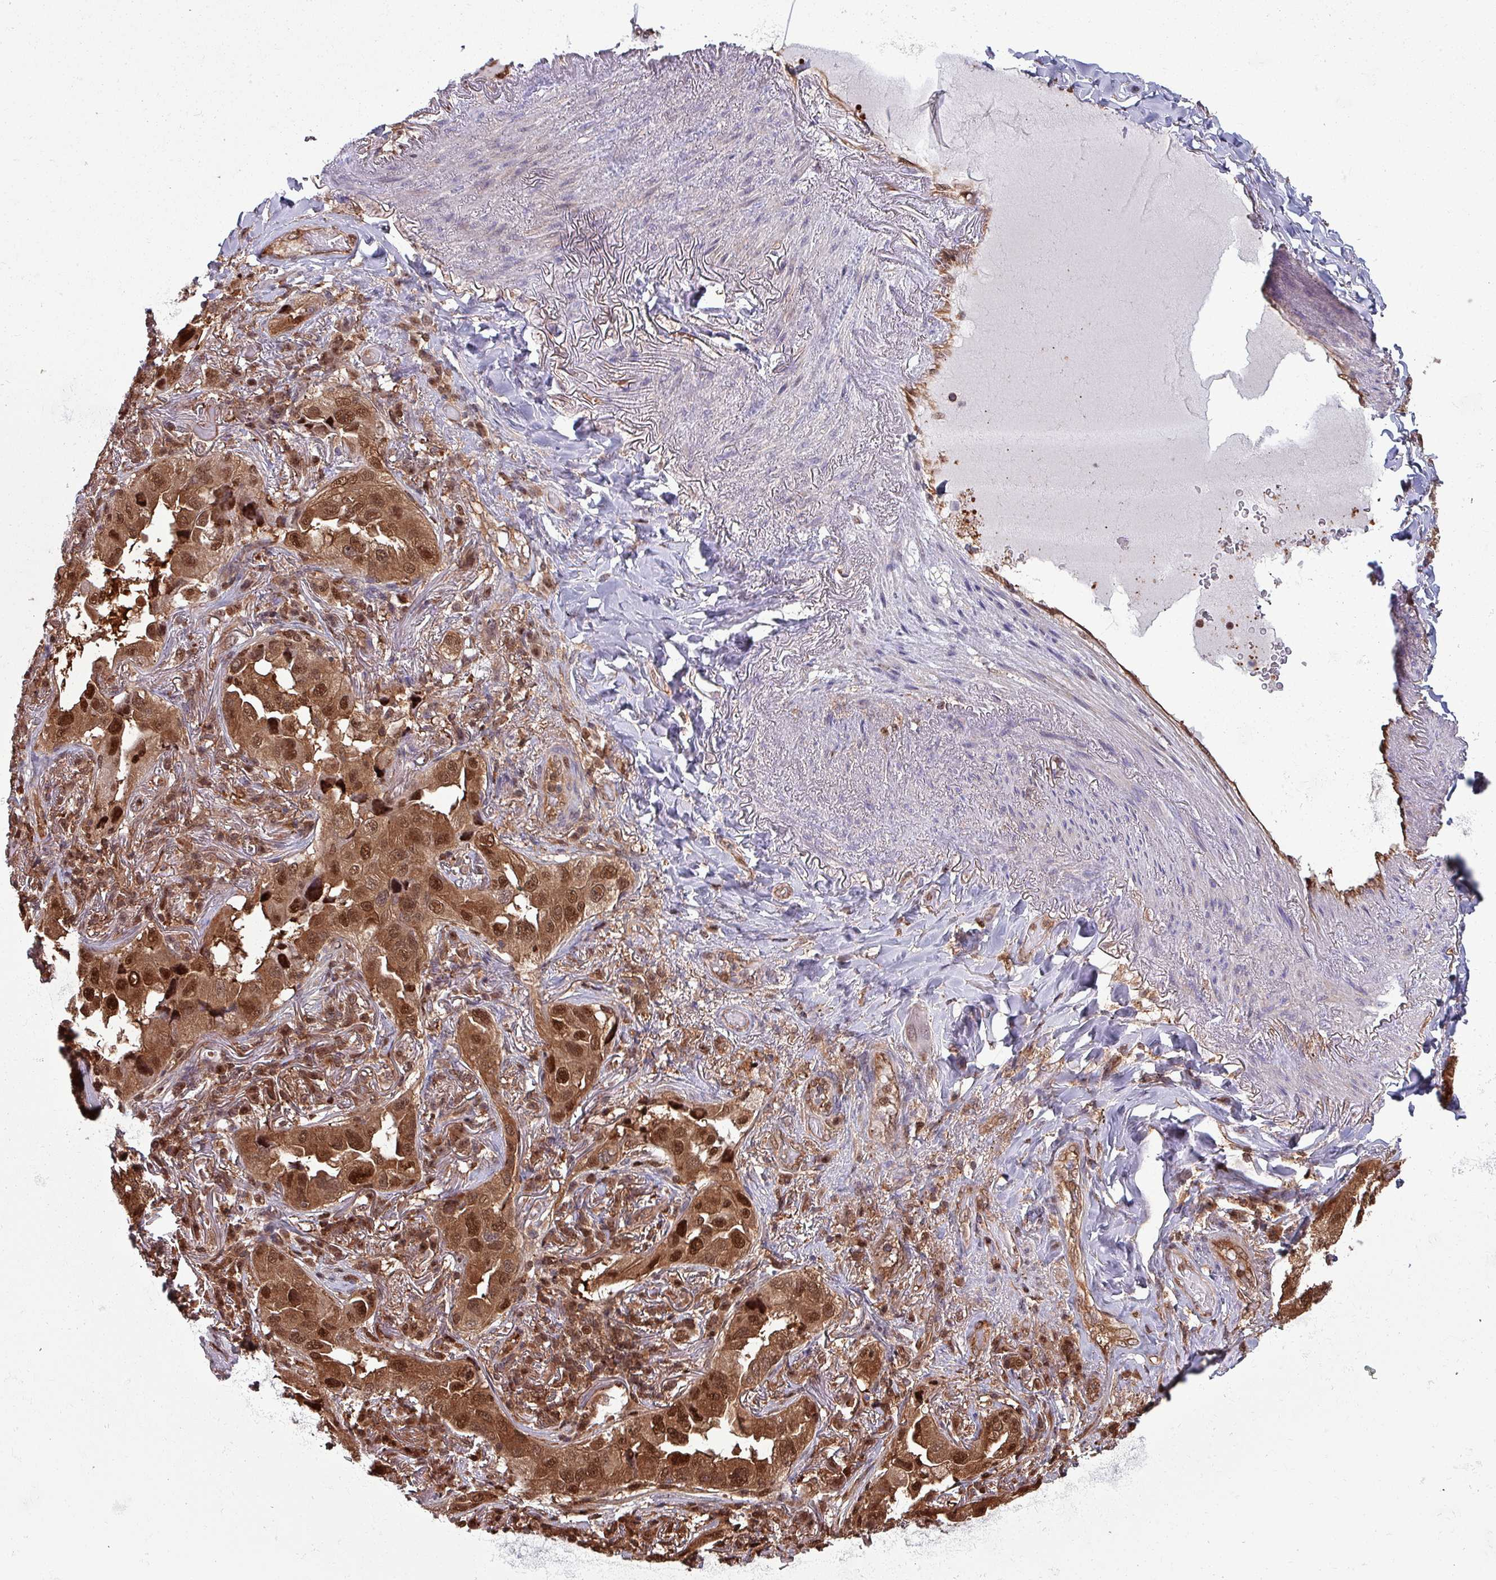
{"staining": {"intensity": "strong", "quantity": ">75%", "location": "cytoplasmic/membranous,nuclear"}, "tissue": "lung cancer", "cell_type": "Tumor cells", "image_type": "cancer", "snomed": [{"axis": "morphology", "description": "Adenocarcinoma, NOS"}, {"axis": "topography", "description": "Lung"}], "caption": "The micrograph exhibits staining of lung cancer, revealing strong cytoplasmic/membranous and nuclear protein positivity (brown color) within tumor cells. The staining was performed using DAB, with brown indicating positive protein expression. Nuclei are stained blue with hematoxylin.", "gene": "PSMB8", "patient": {"sex": "female", "age": 69}}